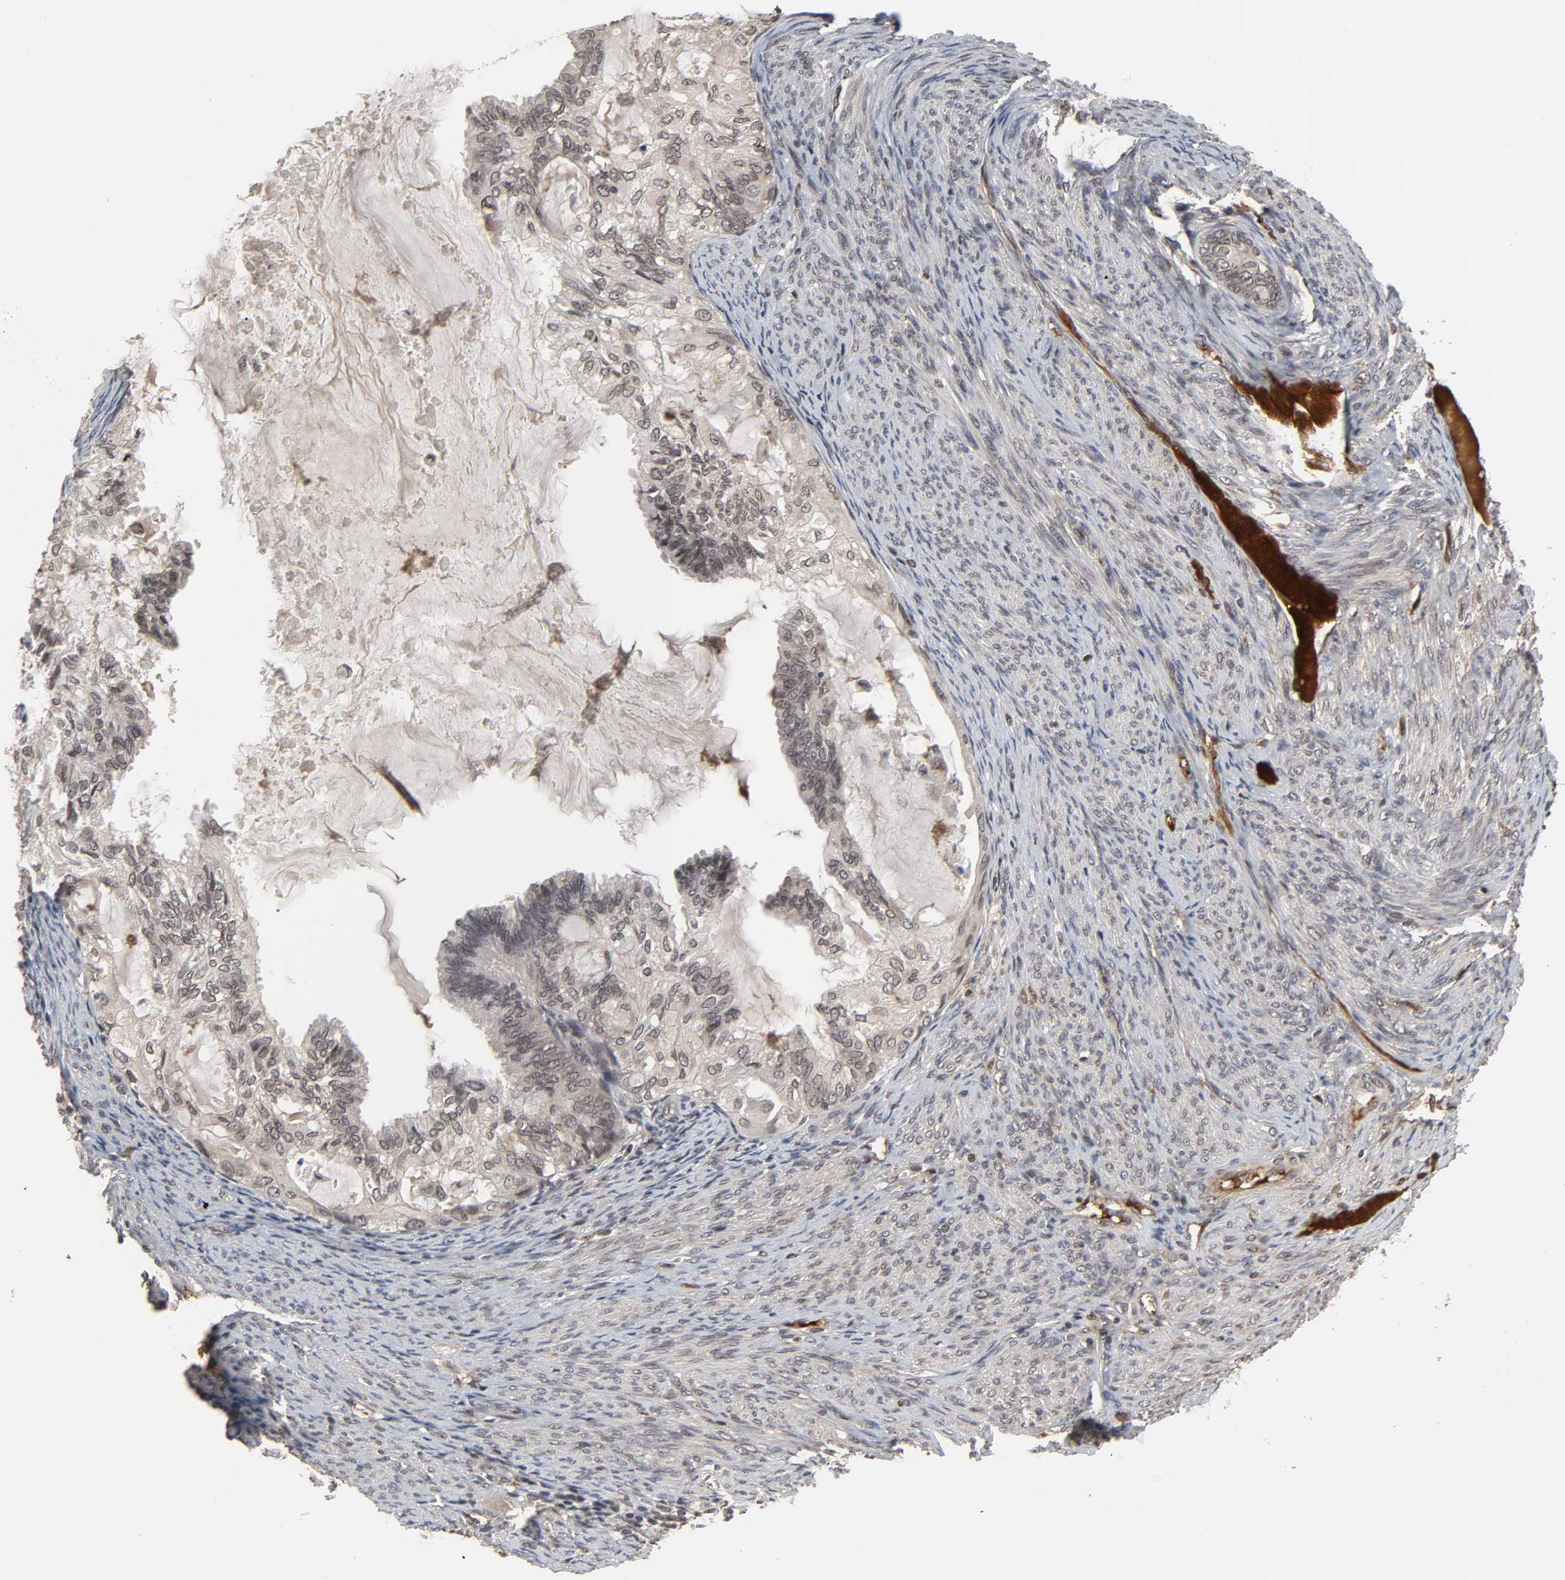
{"staining": {"intensity": "weak", "quantity": "25%-75%", "location": "cytoplasmic/membranous,nuclear"}, "tissue": "cervical cancer", "cell_type": "Tumor cells", "image_type": "cancer", "snomed": [{"axis": "morphology", "description": "Normal tissue, NOS"}, {"axis": "morphology", "description": "Adenocarcinoma, NOS"}, {"axis": "topography", "description": "Cervix"}, {"axis": "topography", "description": "Endometrium"}], "caption": "Immunohistochemistry staining of cervical adenocarcinoma, which shows low levels of weak cytoplasmic/membranous and nuclear staining in about 25%-75% of tumor cells indicating weak cytoplasmic/membranous and nuclear protein positivity. The staining was performed using DAB (brown) for protein detection and nuclei were counterstained in hematoxylin (blue).", "gene": "CPN2", "patient": {"sex": "female", "age": 86}}